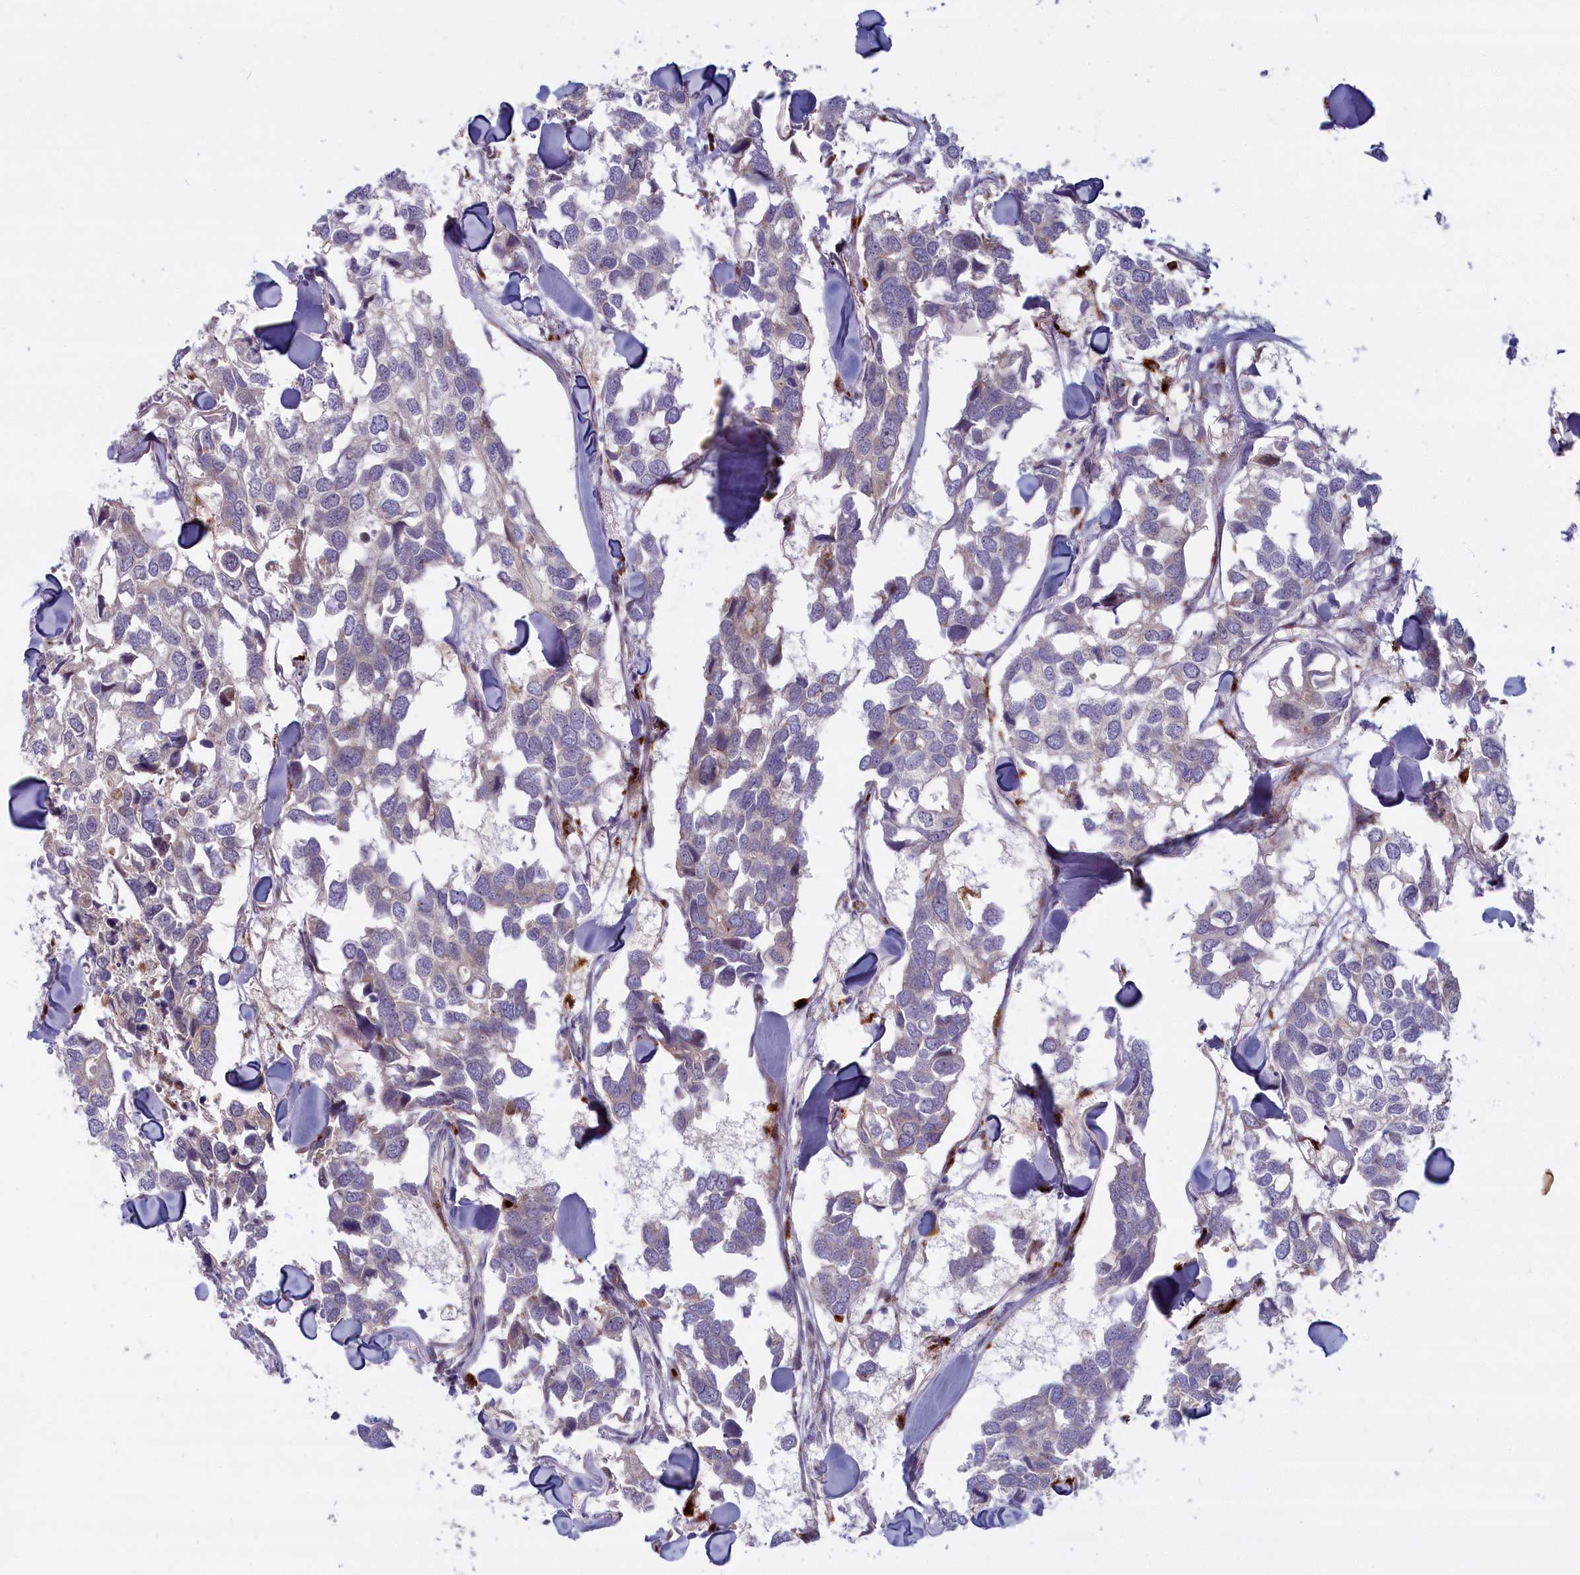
{"staining": {"intensity": "negative", "quantity": "none", "location": "none"}, "tissue": "breast cancer", "cell_type": "Tumor cells", "image_type": "cancer", "snomed": [{"axis": "morphology", "description": "Duct carcinoma"}, {"axis": "topography", "description": "Breast"}], "caption": "Breast cancer stained for a protein using immunohistochemistry shows no staining tumor cells.", "gene": "FCSK", "patient": {"sex": "female", "age": 83}}